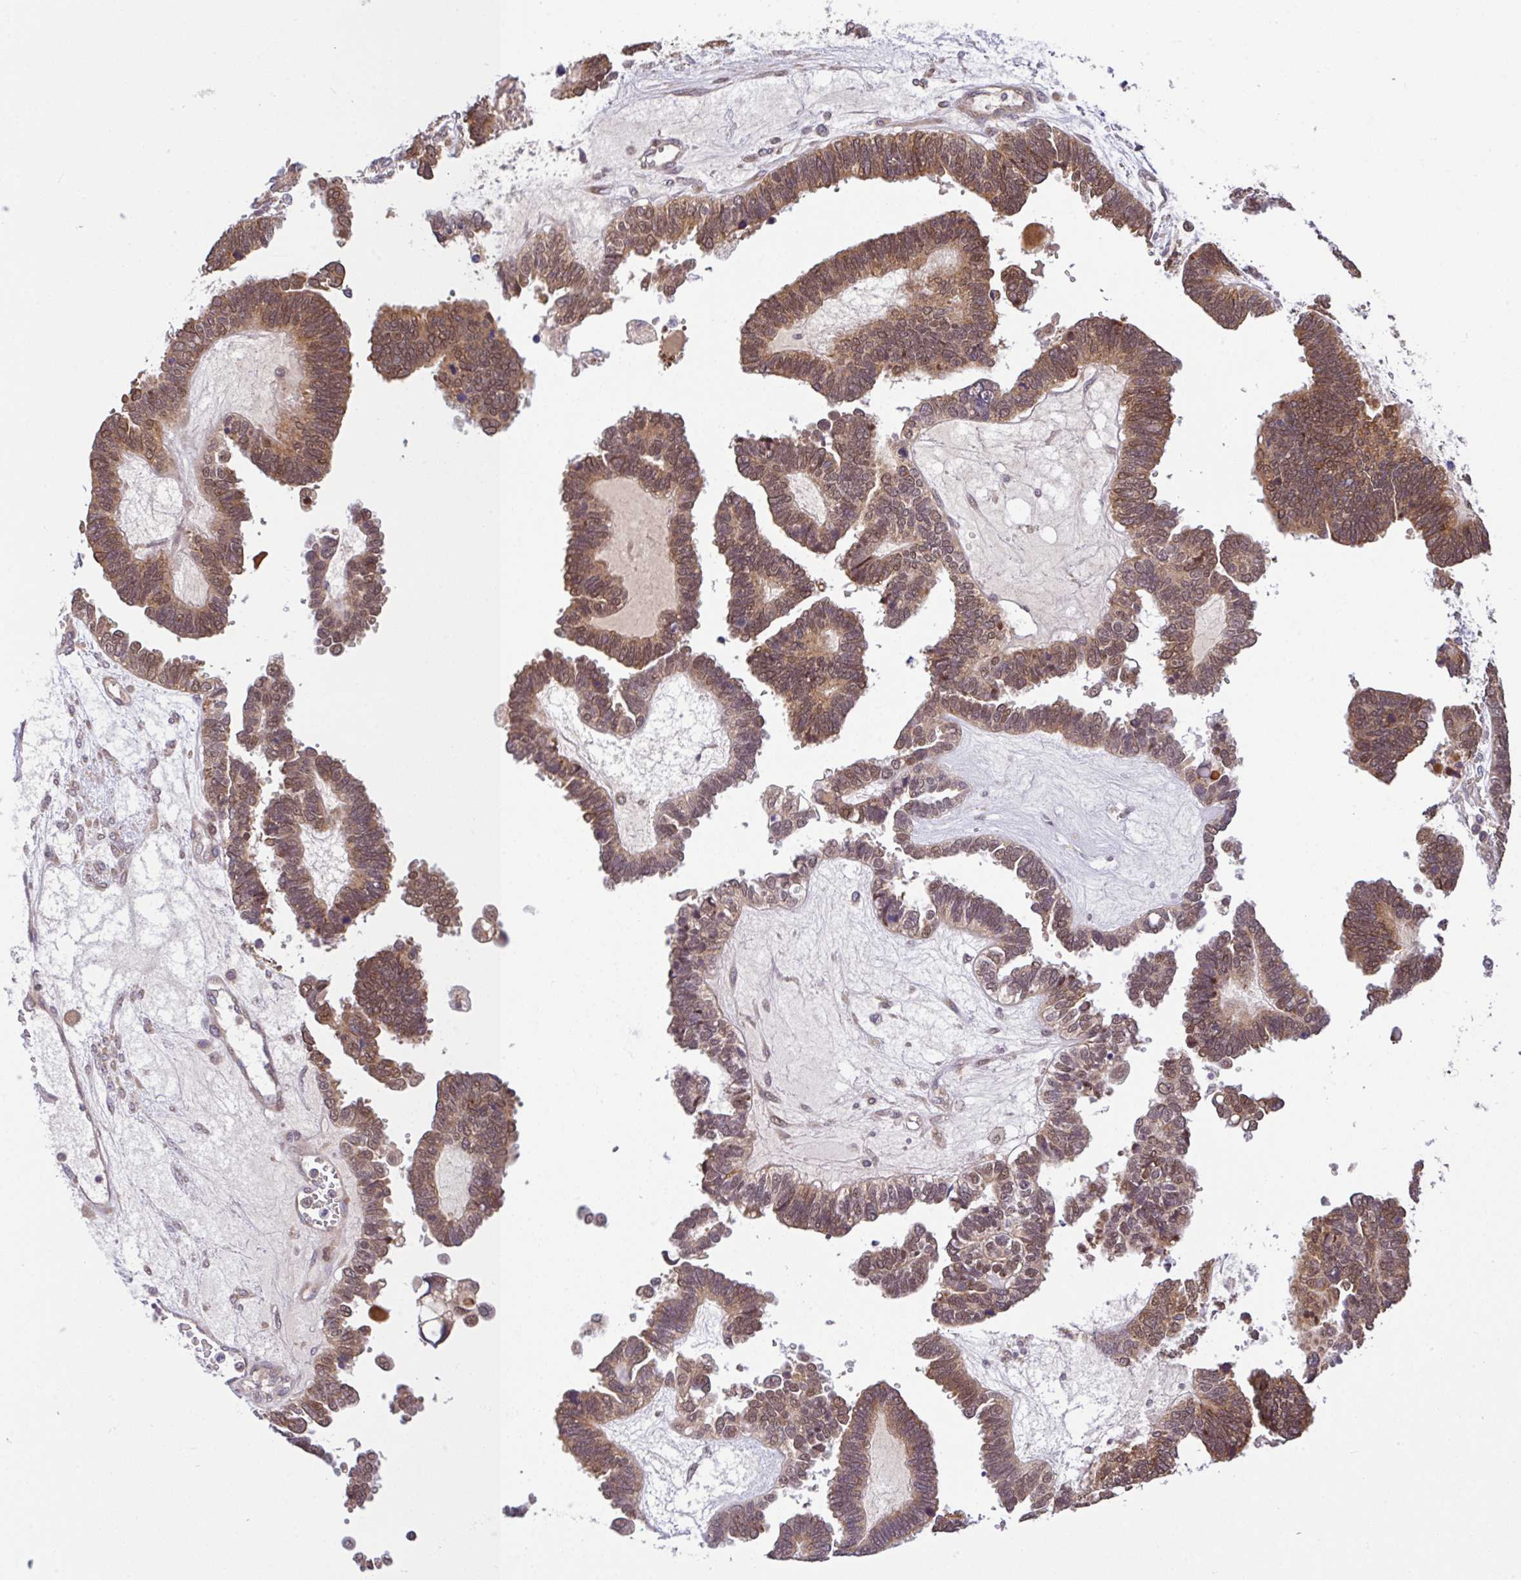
{"staining": {"intensity": "moderate", "quantity": ">75%", "location": "cytoplasmic/membranous,nuclear"}, "tissue": "ovarian cancer", "cell_type": "Tumor cells", "image_type": "cancer", "snomed": [{"axis": "morphology", "description": "Cystadenocarcinoma, serous, NOS"}, {"axis": "topography", "description": "Ovary"}], "caption": "This image shows ovarian serous cystadenocarcinoma stained with immunohistochemistry (IHC) to label a protein in brown. The cytoplasmic/membranous and nuclear of tumor cells show moderate positivity for the protein. Nuclei are counter-stained blue.", "gene": "UBE4A", "patient": {"sex": "female", "age": 51}}